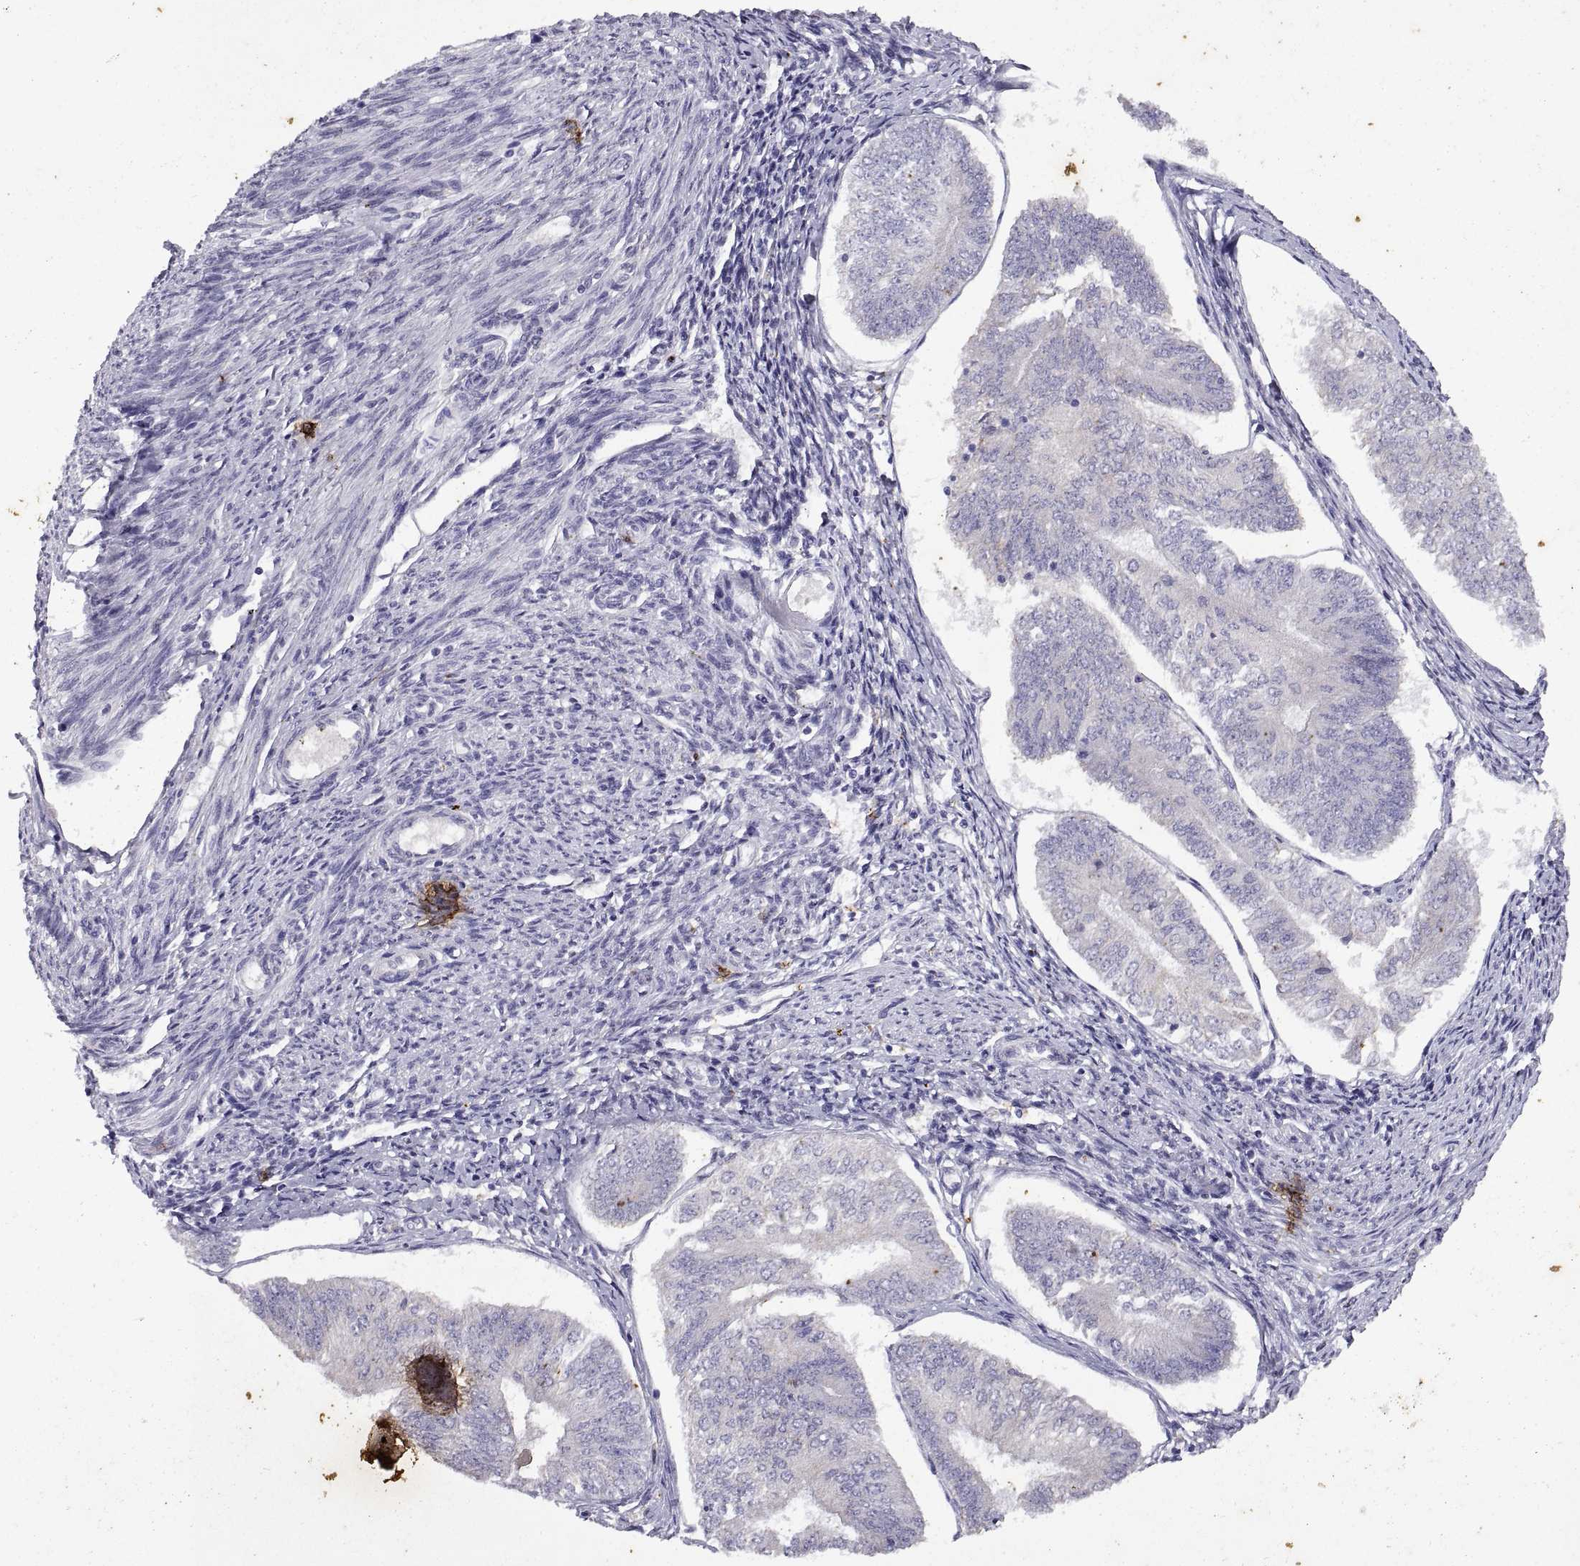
{"staining": {"intensity": "negative", "quantity": "none", "location": "none"}, "tissue": "endometrial cancer", "cell_type": "Tumor cells", "image_type": "cancer", "snomed": [{"axis": "morphology", "description": "Adenocarcinoma, NOS"}, {"axis": "topography", "description": "Endometrium"}], "caption": "There is no significant expression in tumor cells of adenocarcinoma (endometrial).", "gene": "DOK3", "patient": {"sex": "female", "age": 58}}